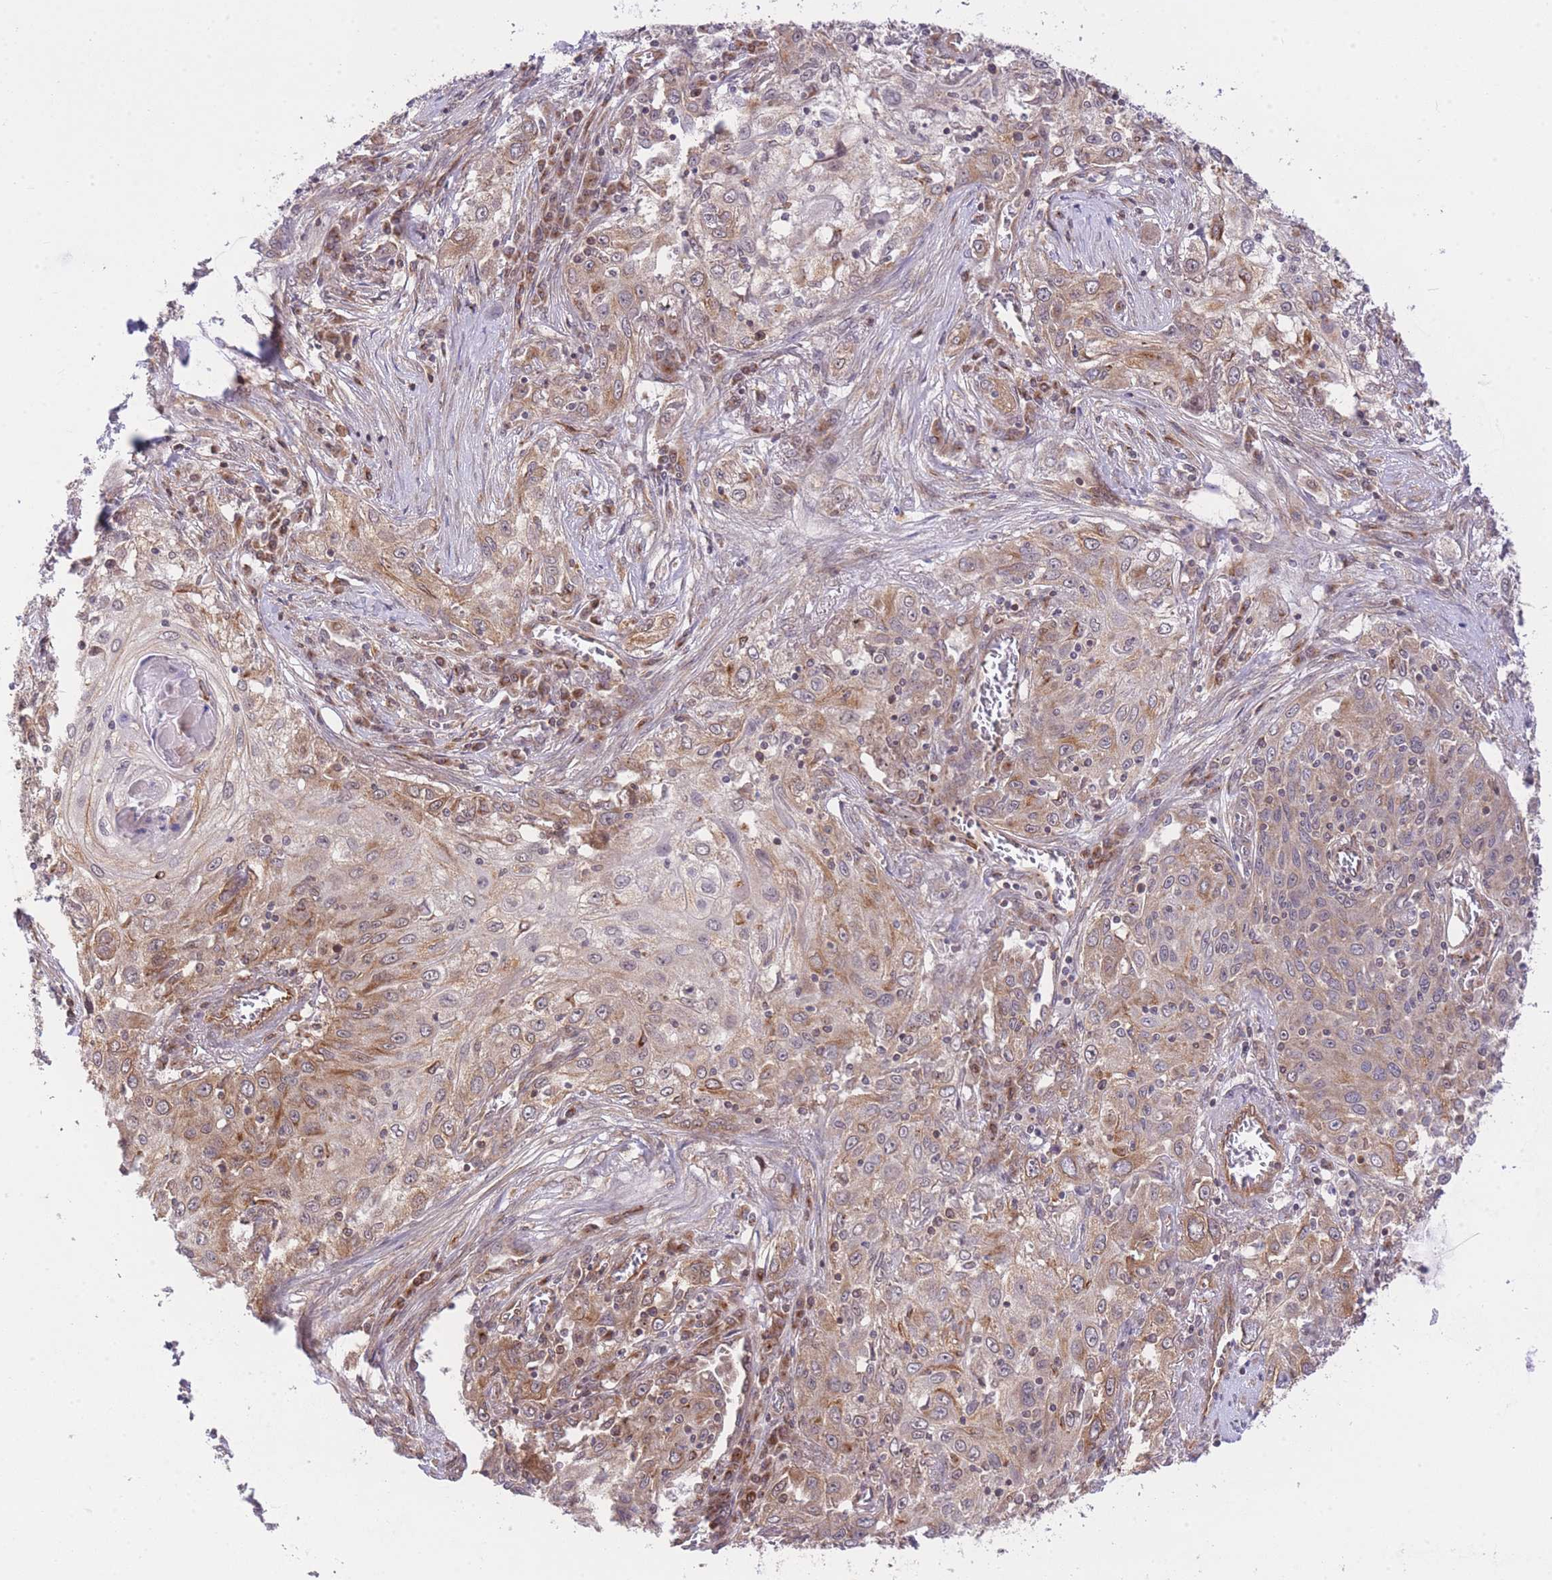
{"staining": {"intensity": "moderate", "quantity": "25%-75%", "location": "cytoplasmic/membranous"}, "tissue": "lung cancer", "cell_type": "Tumor cells", "image_type": "cancer", "snomed": [{"axis": "morphology", "description": "Squamous cell carcinoma, NOS"}, {"axis": "topography", "description": "Lung"}], "caption": "A medium amount of moderate cytoplasmic/membranous positivity is appreciated in about 25%-75% of tumor cells in lung cancer (squamous cell carcinoma) tissue. (brown staining indicates protein expression, while blue staining denotes nuclei).", "gene": "EXOSC8", "patient": {"sex": "female", "age": 69}}